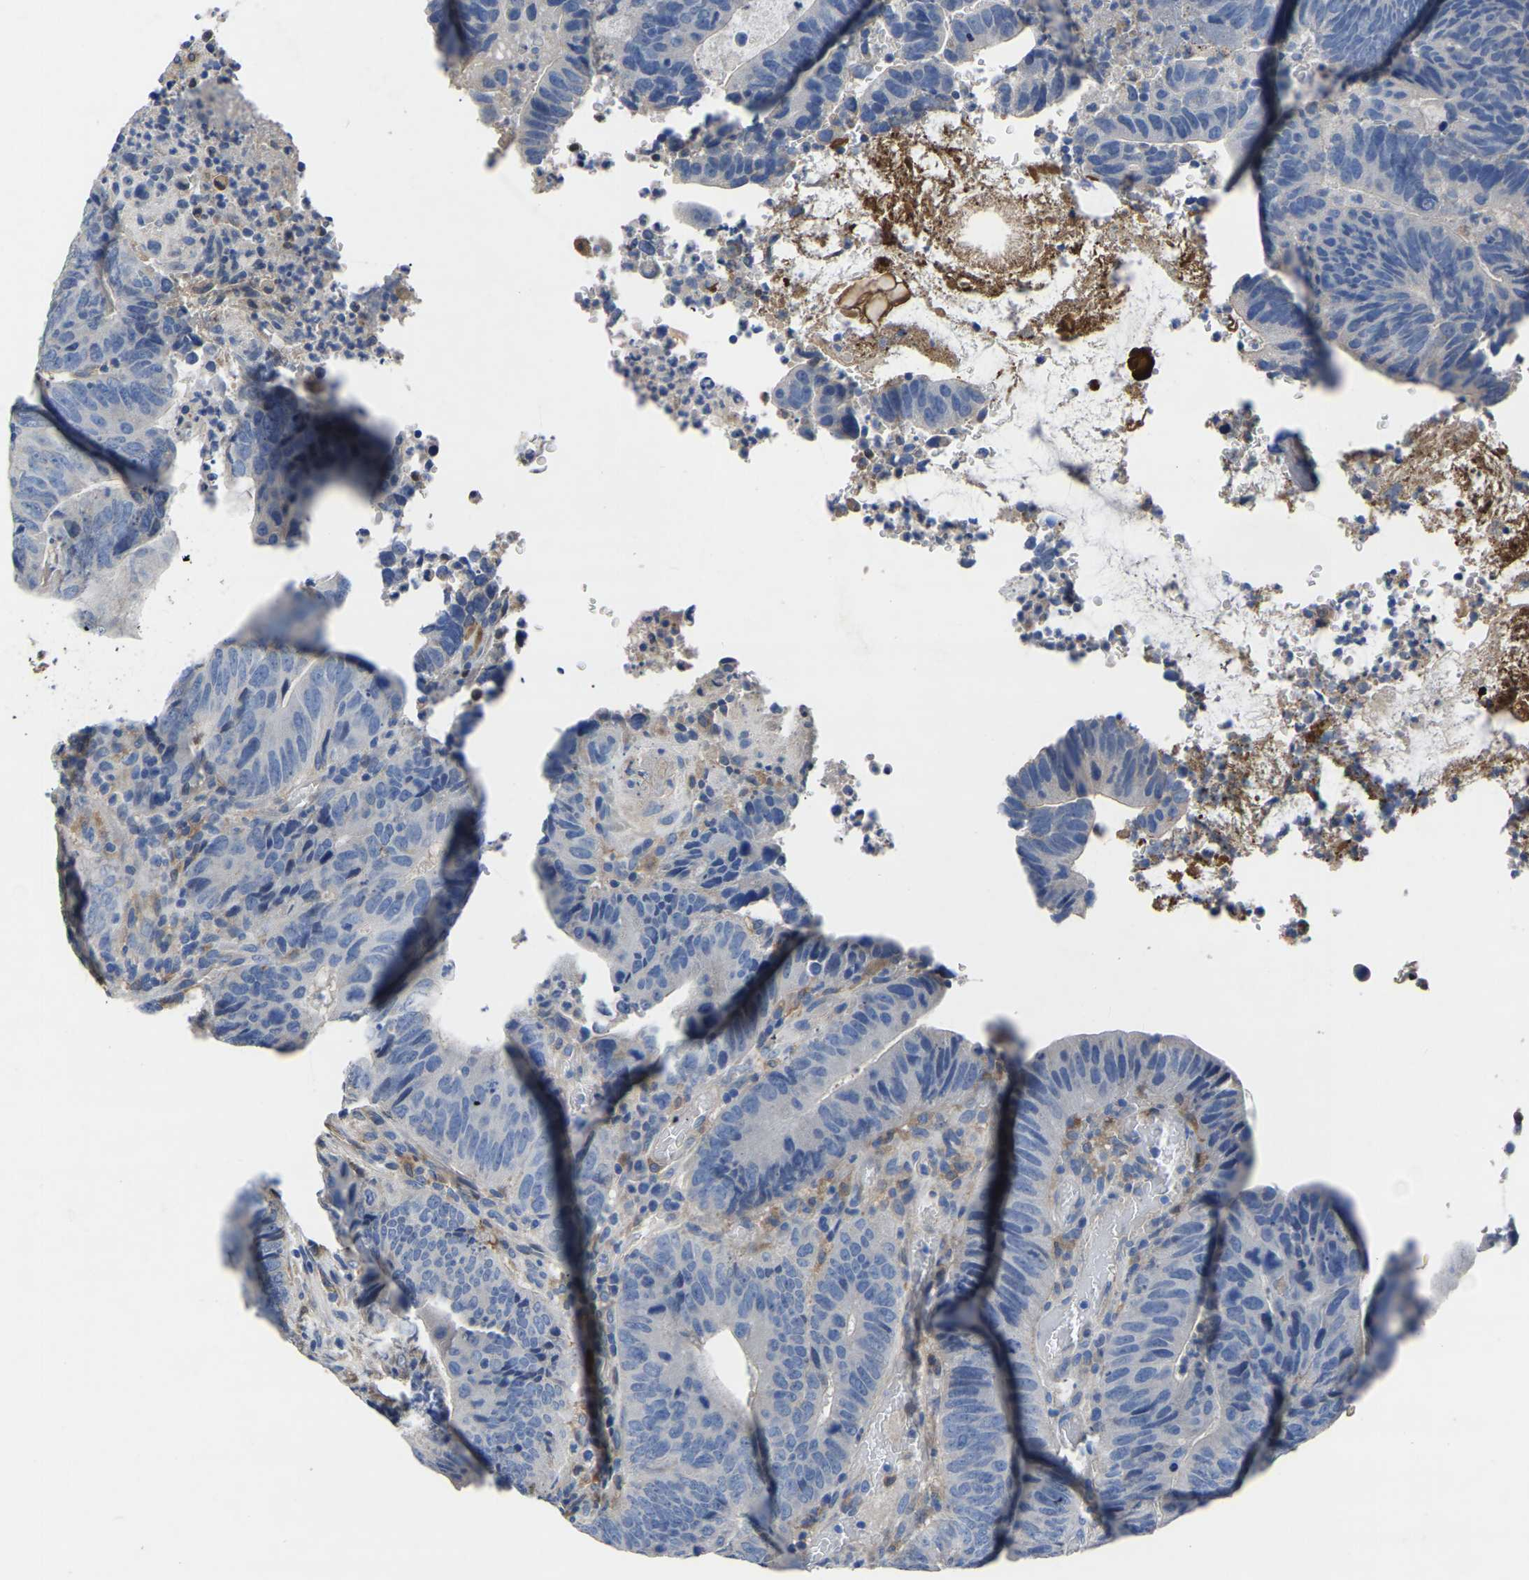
{"staining": {"intensity": "negative", "quantity": "none", "location": "none"}, "tissue": "colorectal cancer", "cell_type": "Tumor cells", "image_type": "cancer", "snomed": [{"axis": "morphology", "description": "Adenocarcinoma, NOS"}, {"axis": "topography", "description": "Colon"}], "caption": "This is an immunohistochemistry (IHC) histopathology image of colorectal adenocarcinoma. There is no staining in tumor cells.", "gene": "ATG2B", "patient": {"sex": "male", "age": 56}}